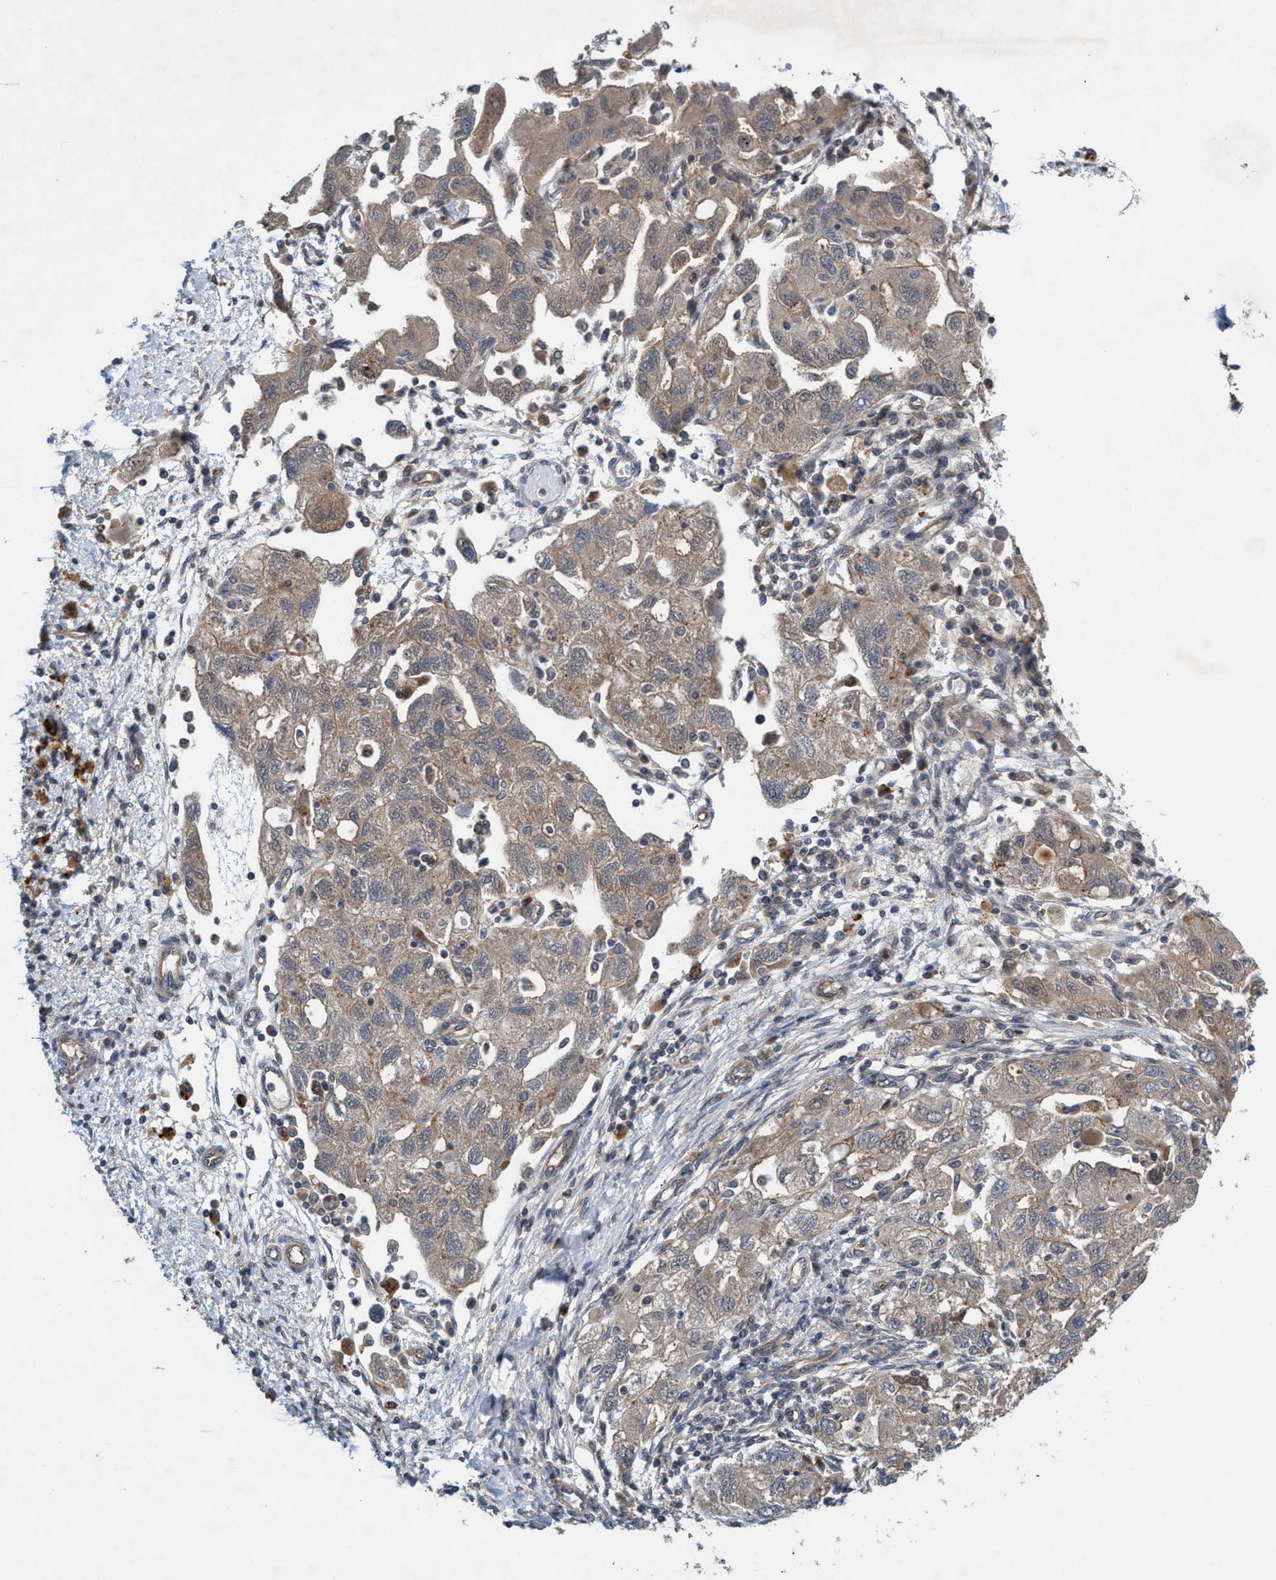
{"staining": {"intensity": "weak", "quantity": "25%-75%", "location": "cytoplasmic/membranous"}, "tissue": "ovarian cancer", "cell_type": "Tumor cells", "image_type": "cancer", "snomed": [{"axis": "morphology", "description": "Carcinoma, NOS"}, {"axis": "morphology", "description": "Cystadenocarcinoma, serous, NOS"}, {"axis": "topography", "description": "Ovary"}], "caption": "Weak cytoplasmic/membranous positivity for a protein is seen in approximately 25%-75% of tumor cells of serous cystadenocarcinoma (ovarian) using immunohistochemistry.", "gene": "TRIM65", "patient": {"sex": "female", "age": 69}}